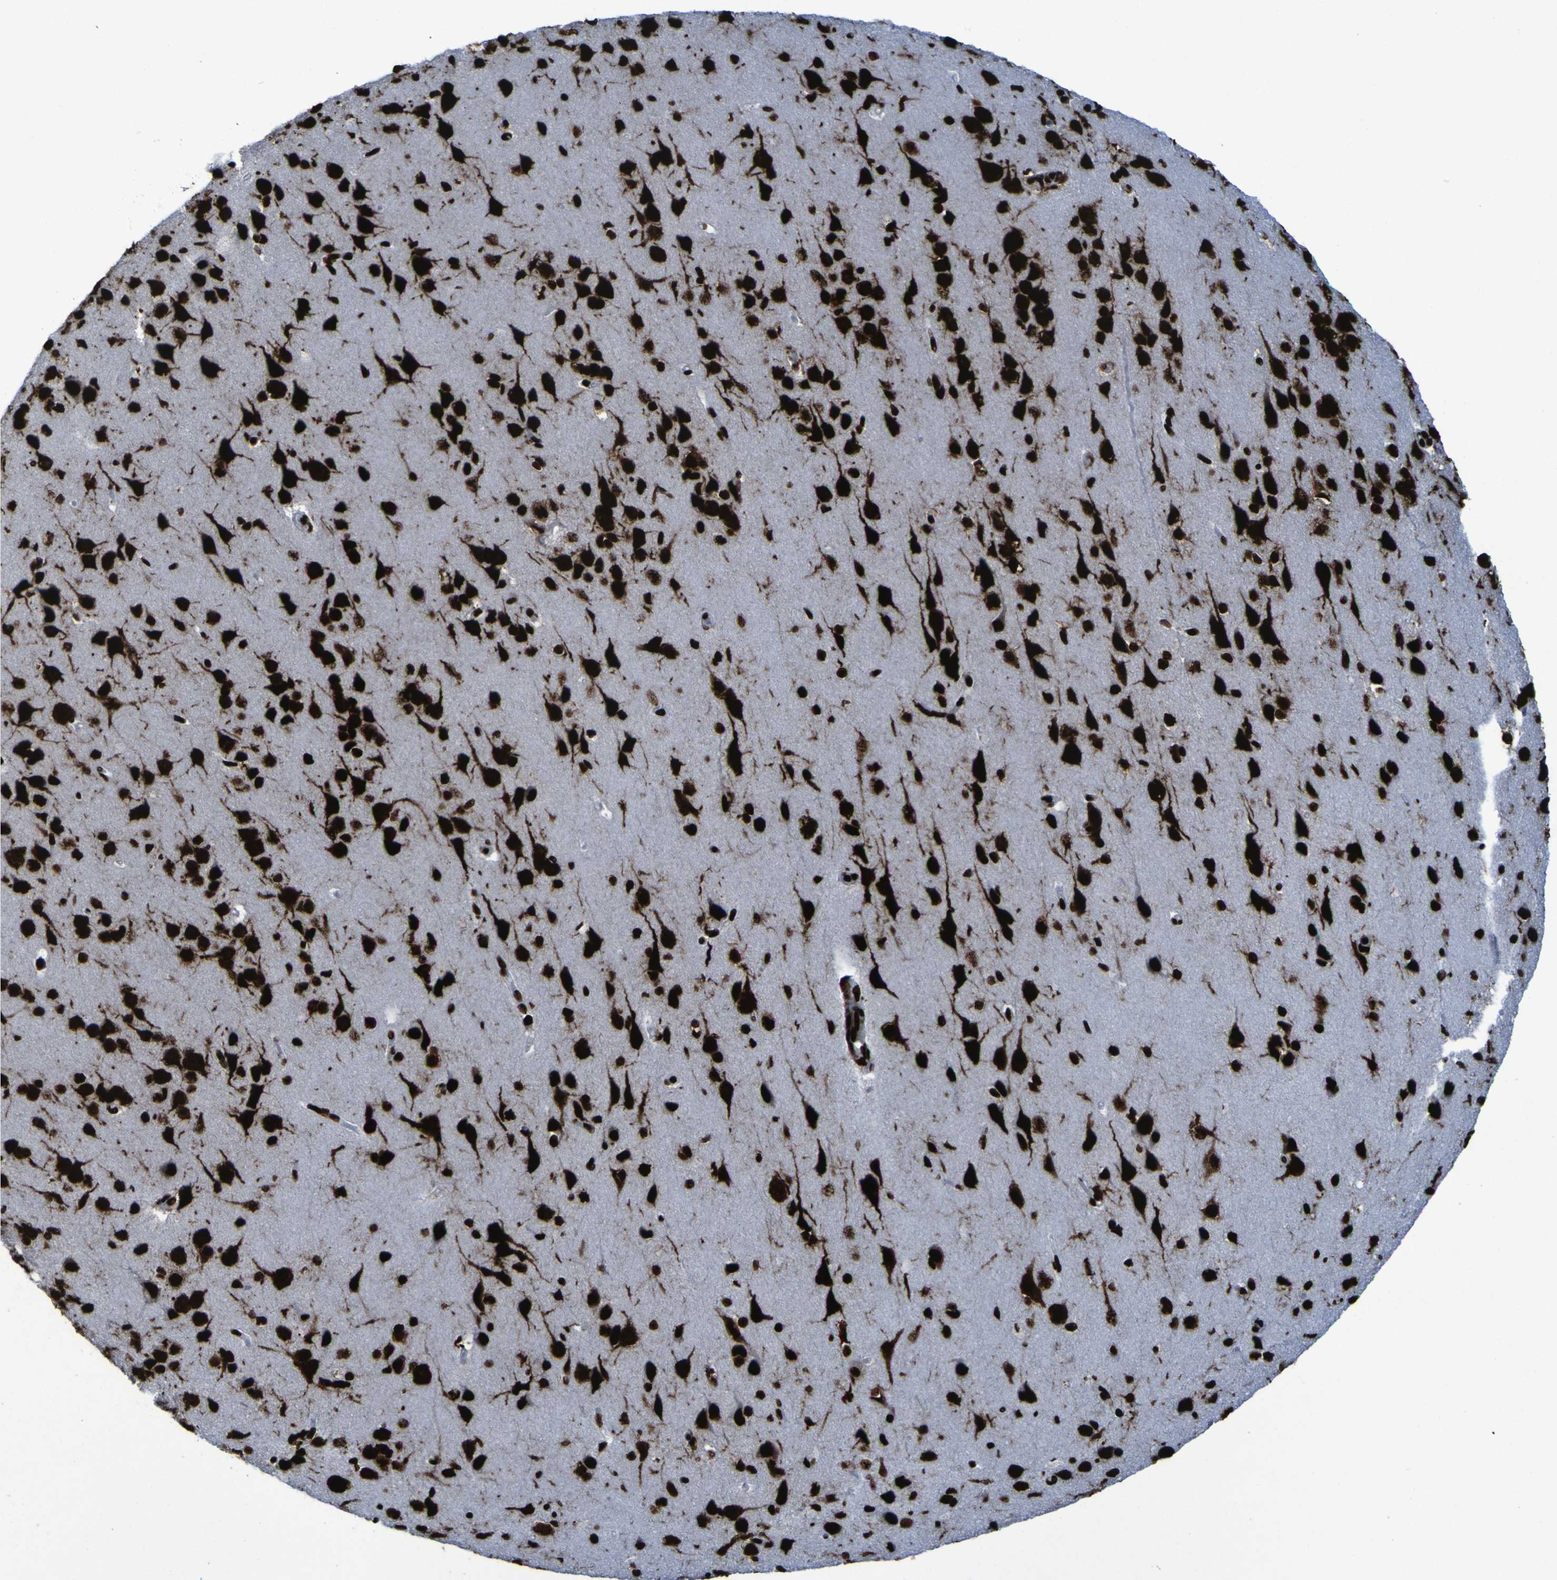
{"staining": {"intensity": "strong", "quantity": ">75%", "location": "nuclear"}, "tissue": "cerebral cortex", "cell_type": "Endothelial cells", "image_type": "normal", "snomed": [{"axis": "morphology", "description": "Normal tissue, NOS"}, {"axis": "morphology", "description": "Developmental malformation"}, {"axis": "topography", "description": "Cerebral cortex"}], "caption": "The histopathology image demonstrates staining of benign cerebral cortex, revealing strong nuclear protein expression (brown color) within endothelial cells.", "gene": "NPM1", "patient": {"sex": "female", "age": 30}}